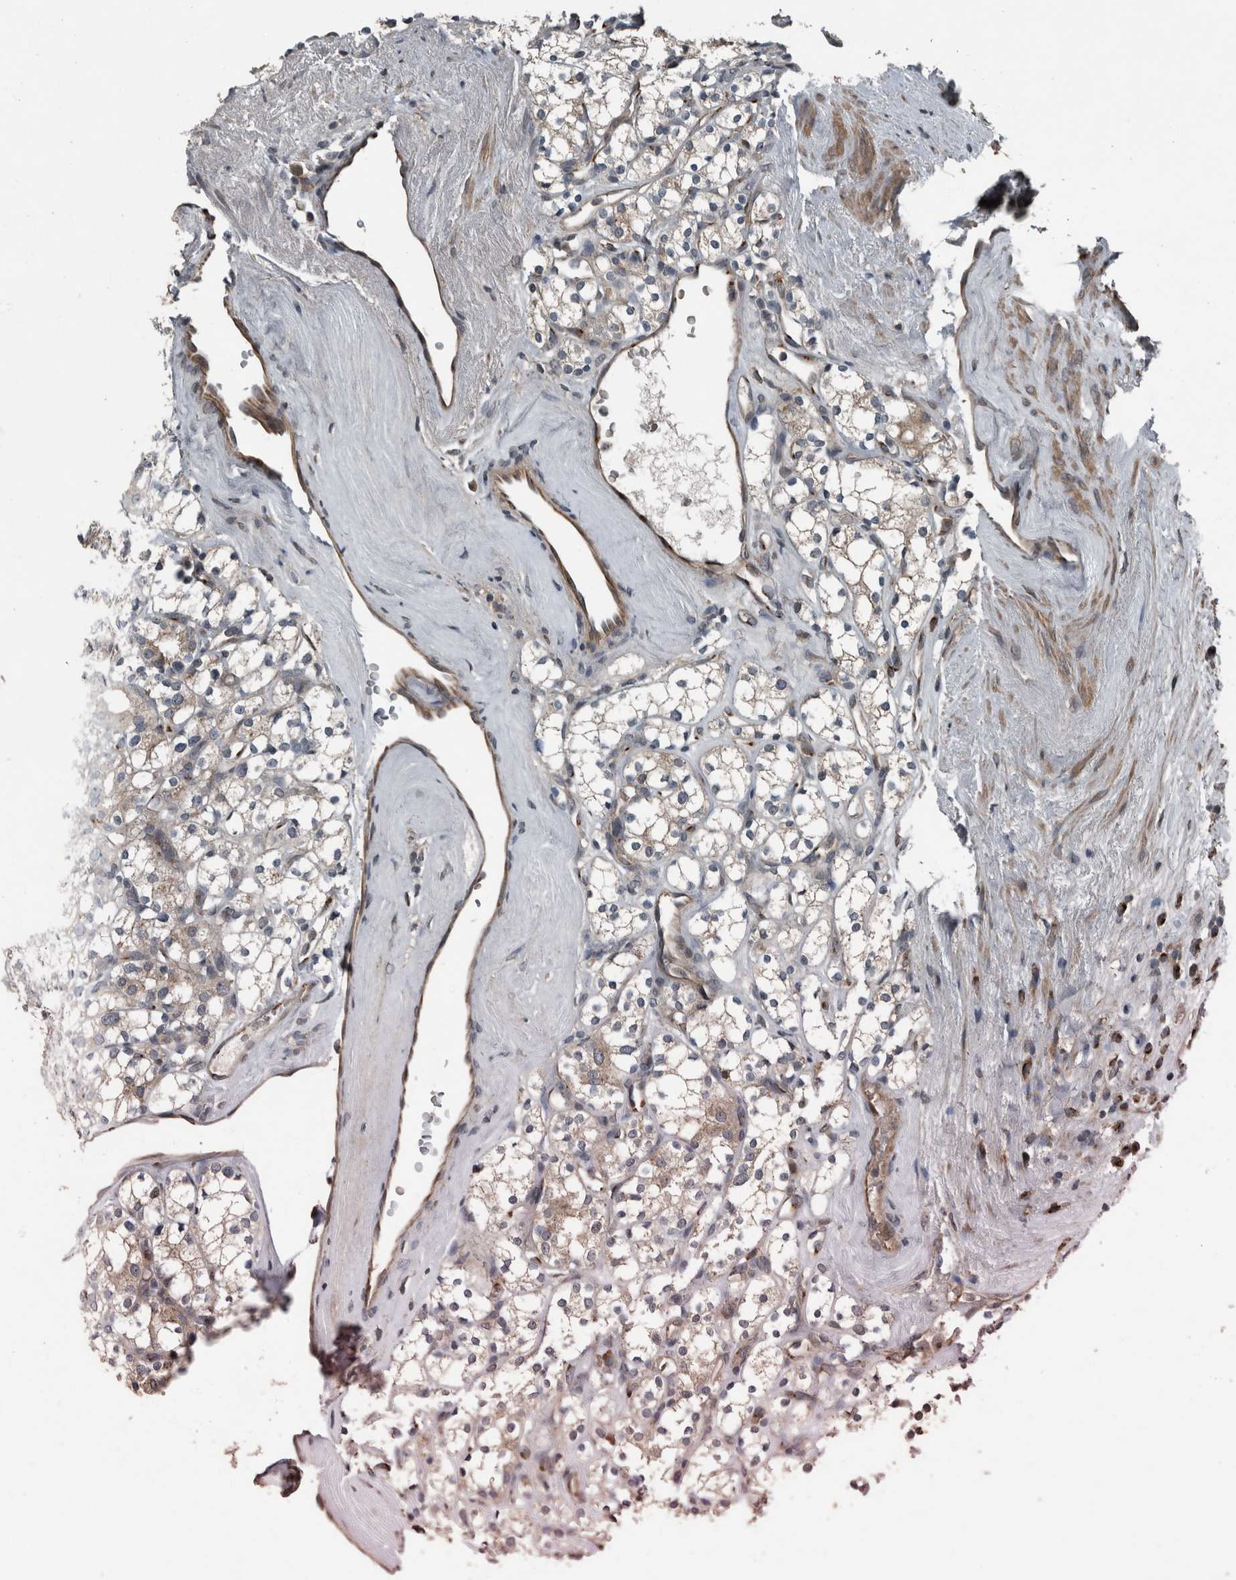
{"staining": {"intensity": "weak", "quantity": "25%-75%", "location": "cytoplasmic/membranous"}, "tissue": "renal cancer", "cell_type": "Tumor cells", "image_type": "cancer", "snomed": [{"axis": "morphology", "description": "Adenocarcinoma, NOS"}, {"axis": "topography", "description": "Kidney"}], "caption": "A low amount of weak cytoplasmic/membranous staining is seen in approximately 25%-75% of tumor cells in adenocarcinoma (renal) tissue.", "gene": "ZNF345", "patient": {"sex": "male", "age": 77}}